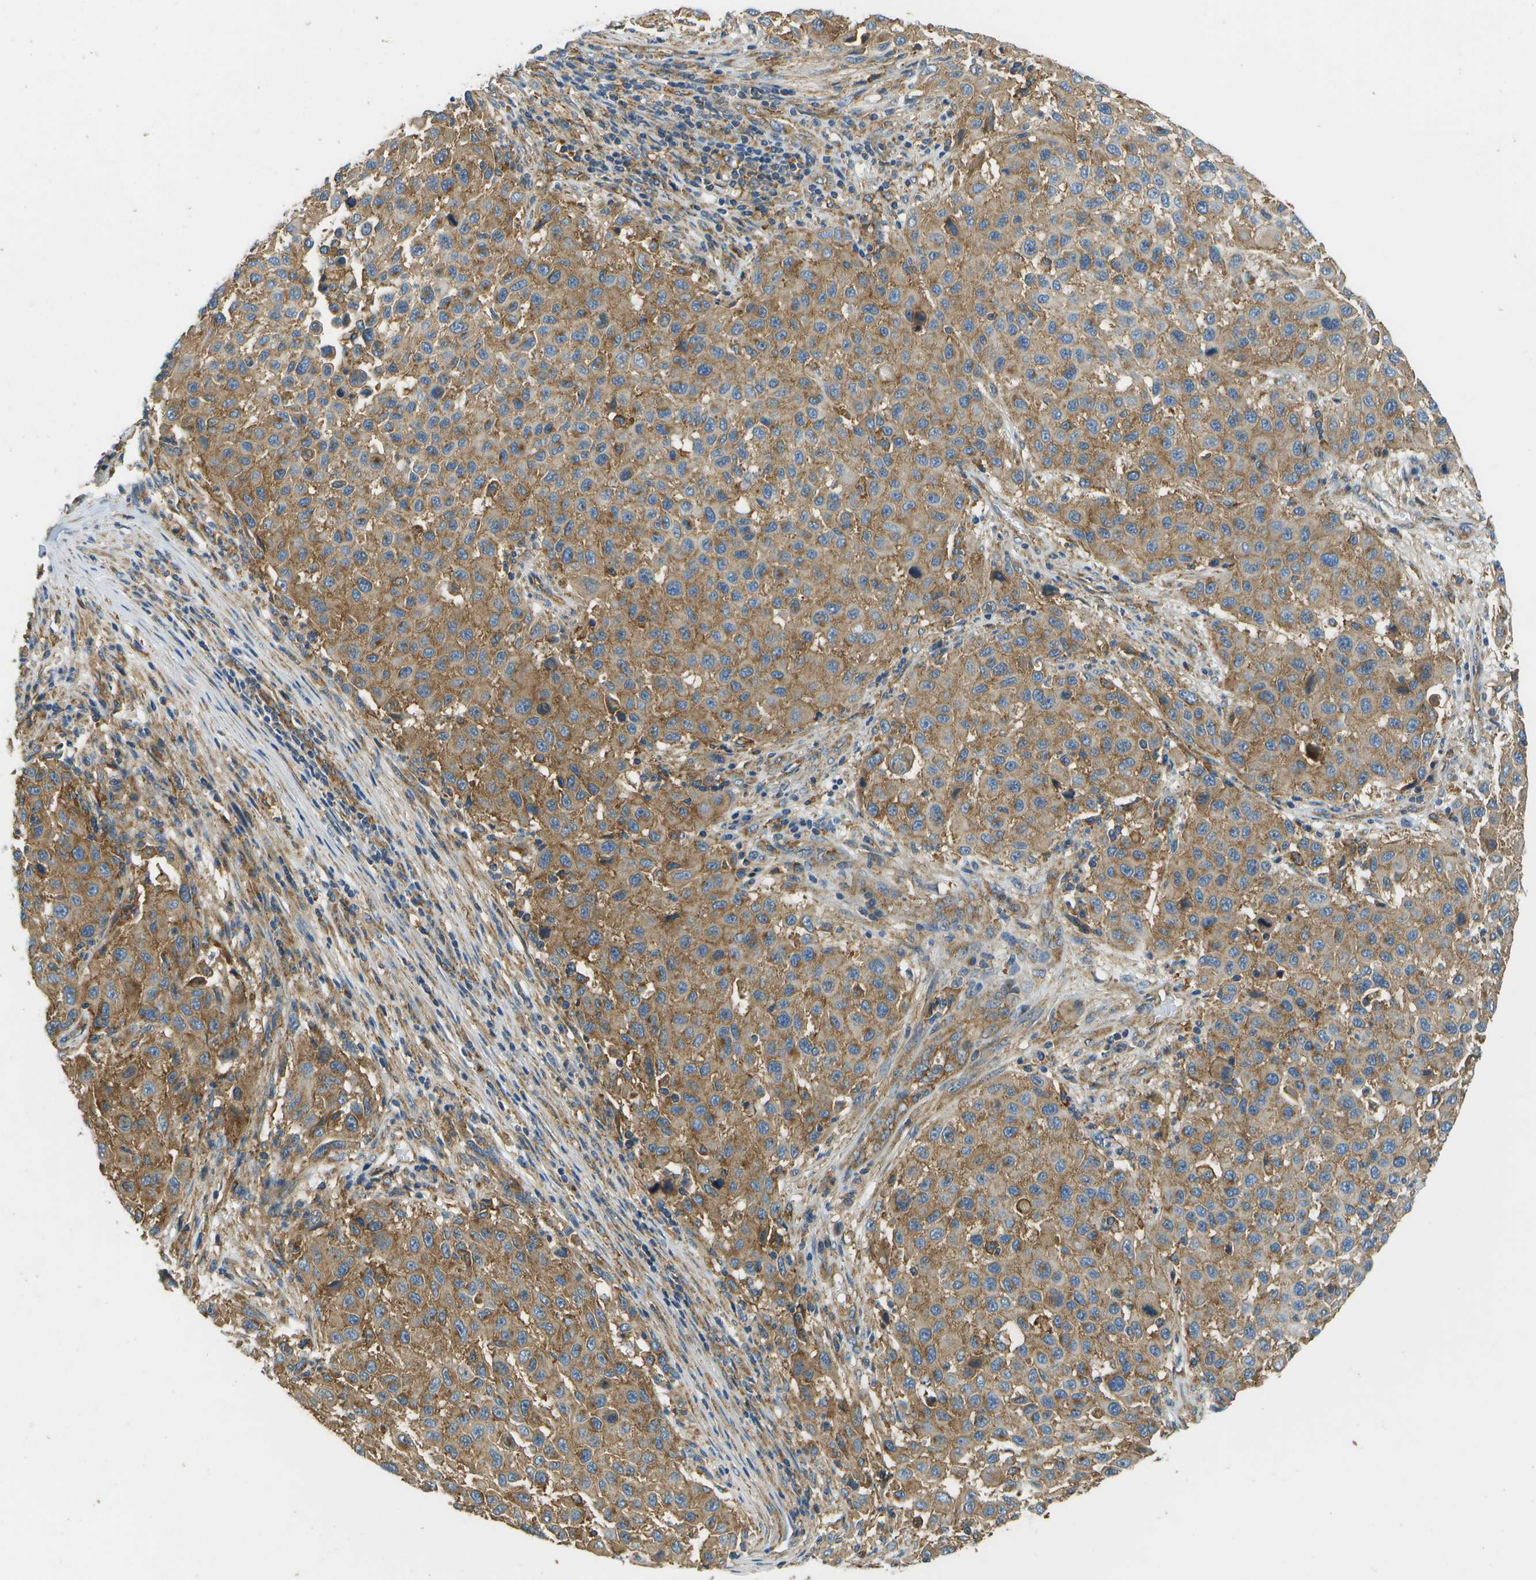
{"staining": {"intensity": "moderate", "quantity": ">75%", "location": "cytoplasmic/membranous"}, "tissue": "melanoma", "cell_type": "Tumor cells", "image_type": "cancer", "snomed": [{"axis": "morphology", "description": "Malignant melanoma, Metastatic site"}, {"axis": "topography", "description": "Lymph node"}], "caption": "Human melanoma stained with a protein marker reveals moderate staining in tumor cells.", "gene": "CLTC", "patient": {"sex": "male", "age": 61}}